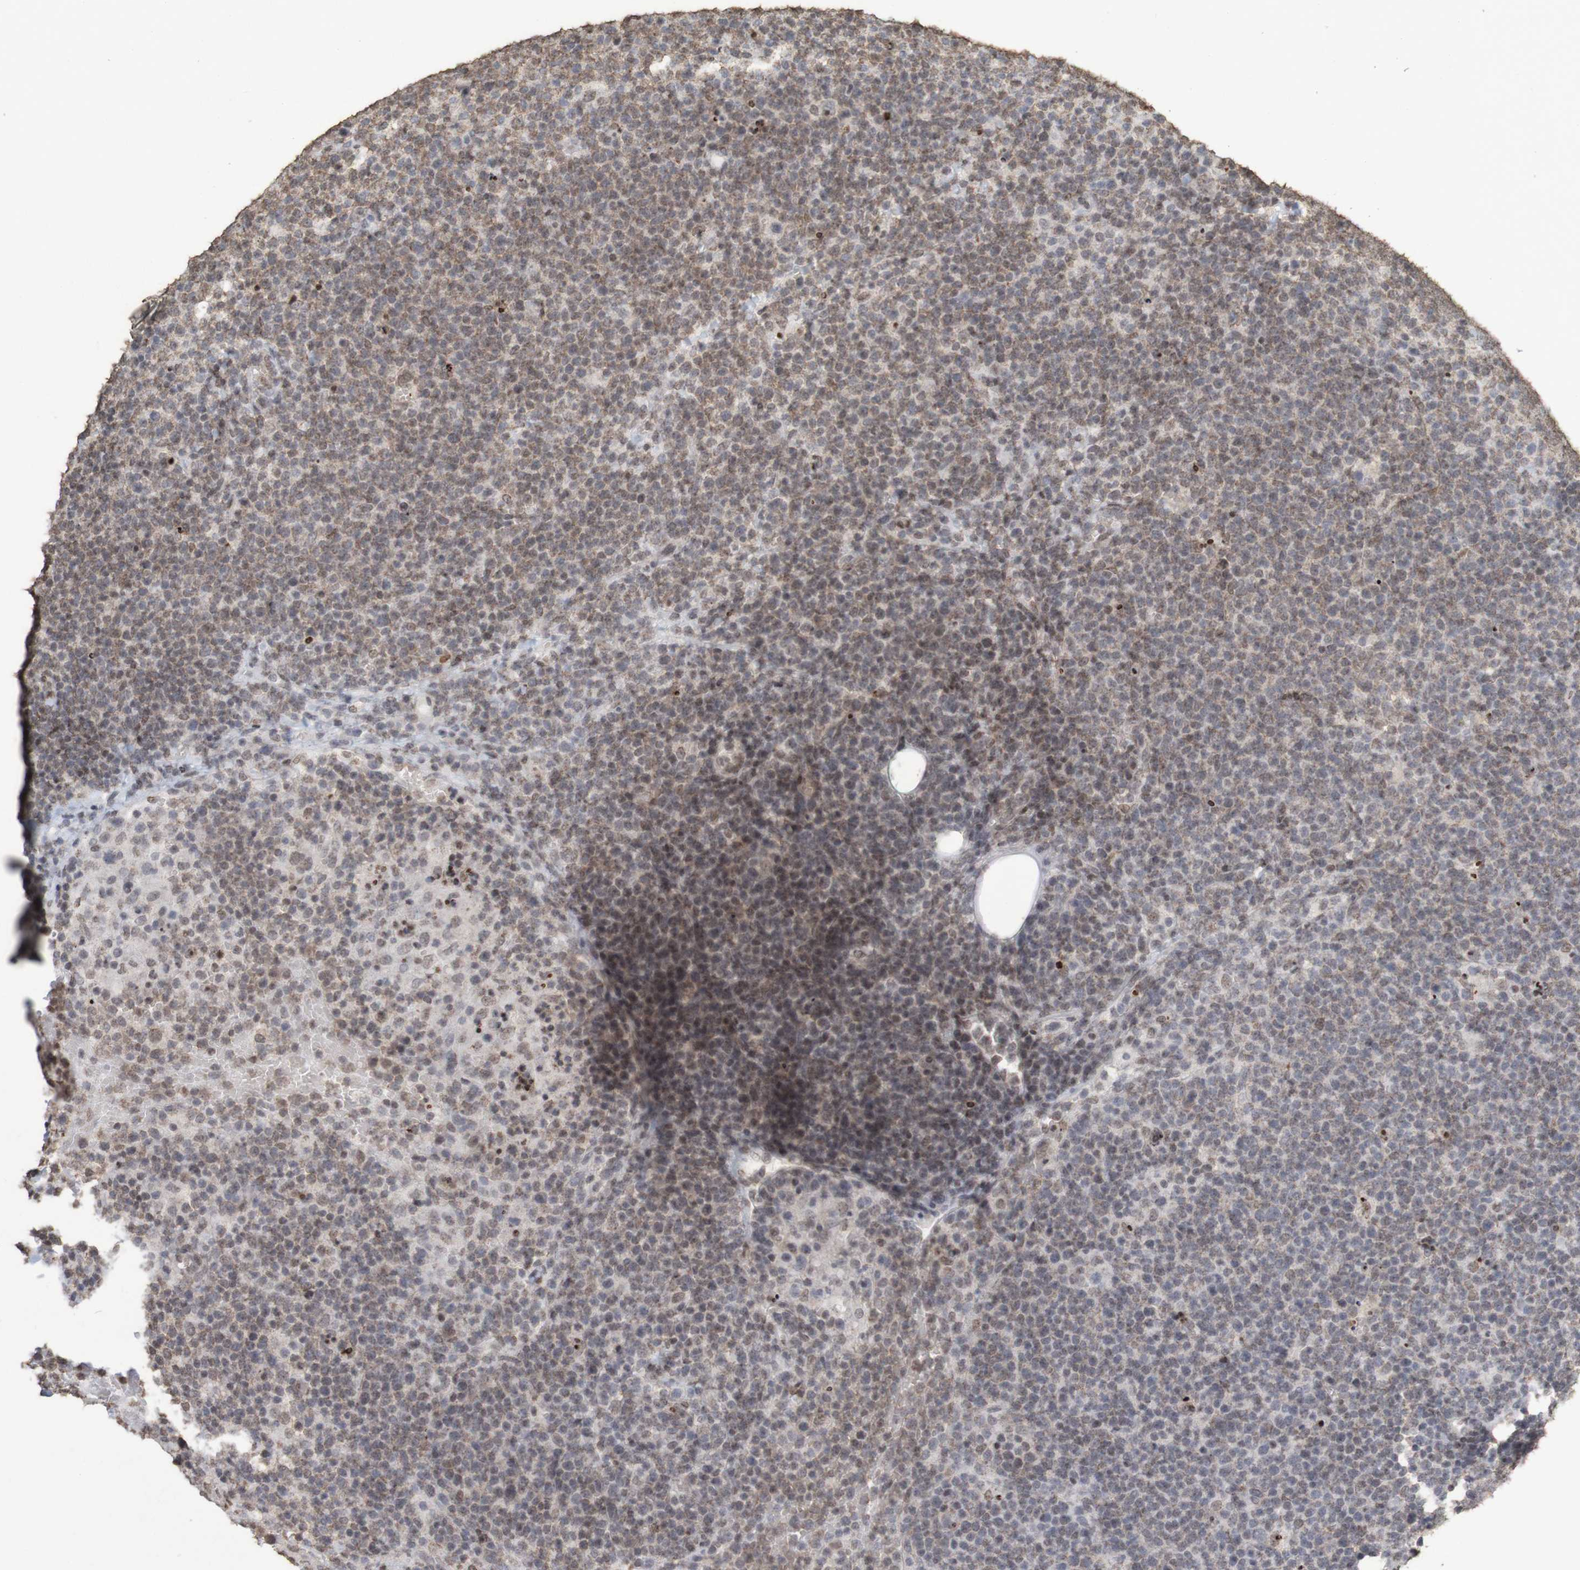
{"staining": {"intensity": "moderate", "quantity": "25%-75%", "location": "cytoplasmic/membranous,nuclear"}, "tissue": "lymphoma", "cell_type": "Tumor cells", "image_type": "cancer", "snomed": [{"axis": "morphology", "description": "Malignant lymphoma, non-Hodgkin's type, High grade"}, {"axis": "topography", "description": "Lymph node"}], "caption": "Immunohistochemical staining of human high-grade malignant lymphoma, non-Hodgkin's type displays medium levels of moderate cytoplasmic/membranous and nuclear protein expression in about 25%-75% of tumor cells.", "gene": "GFI1", "patient": {"sex": "male", "age": 61}}